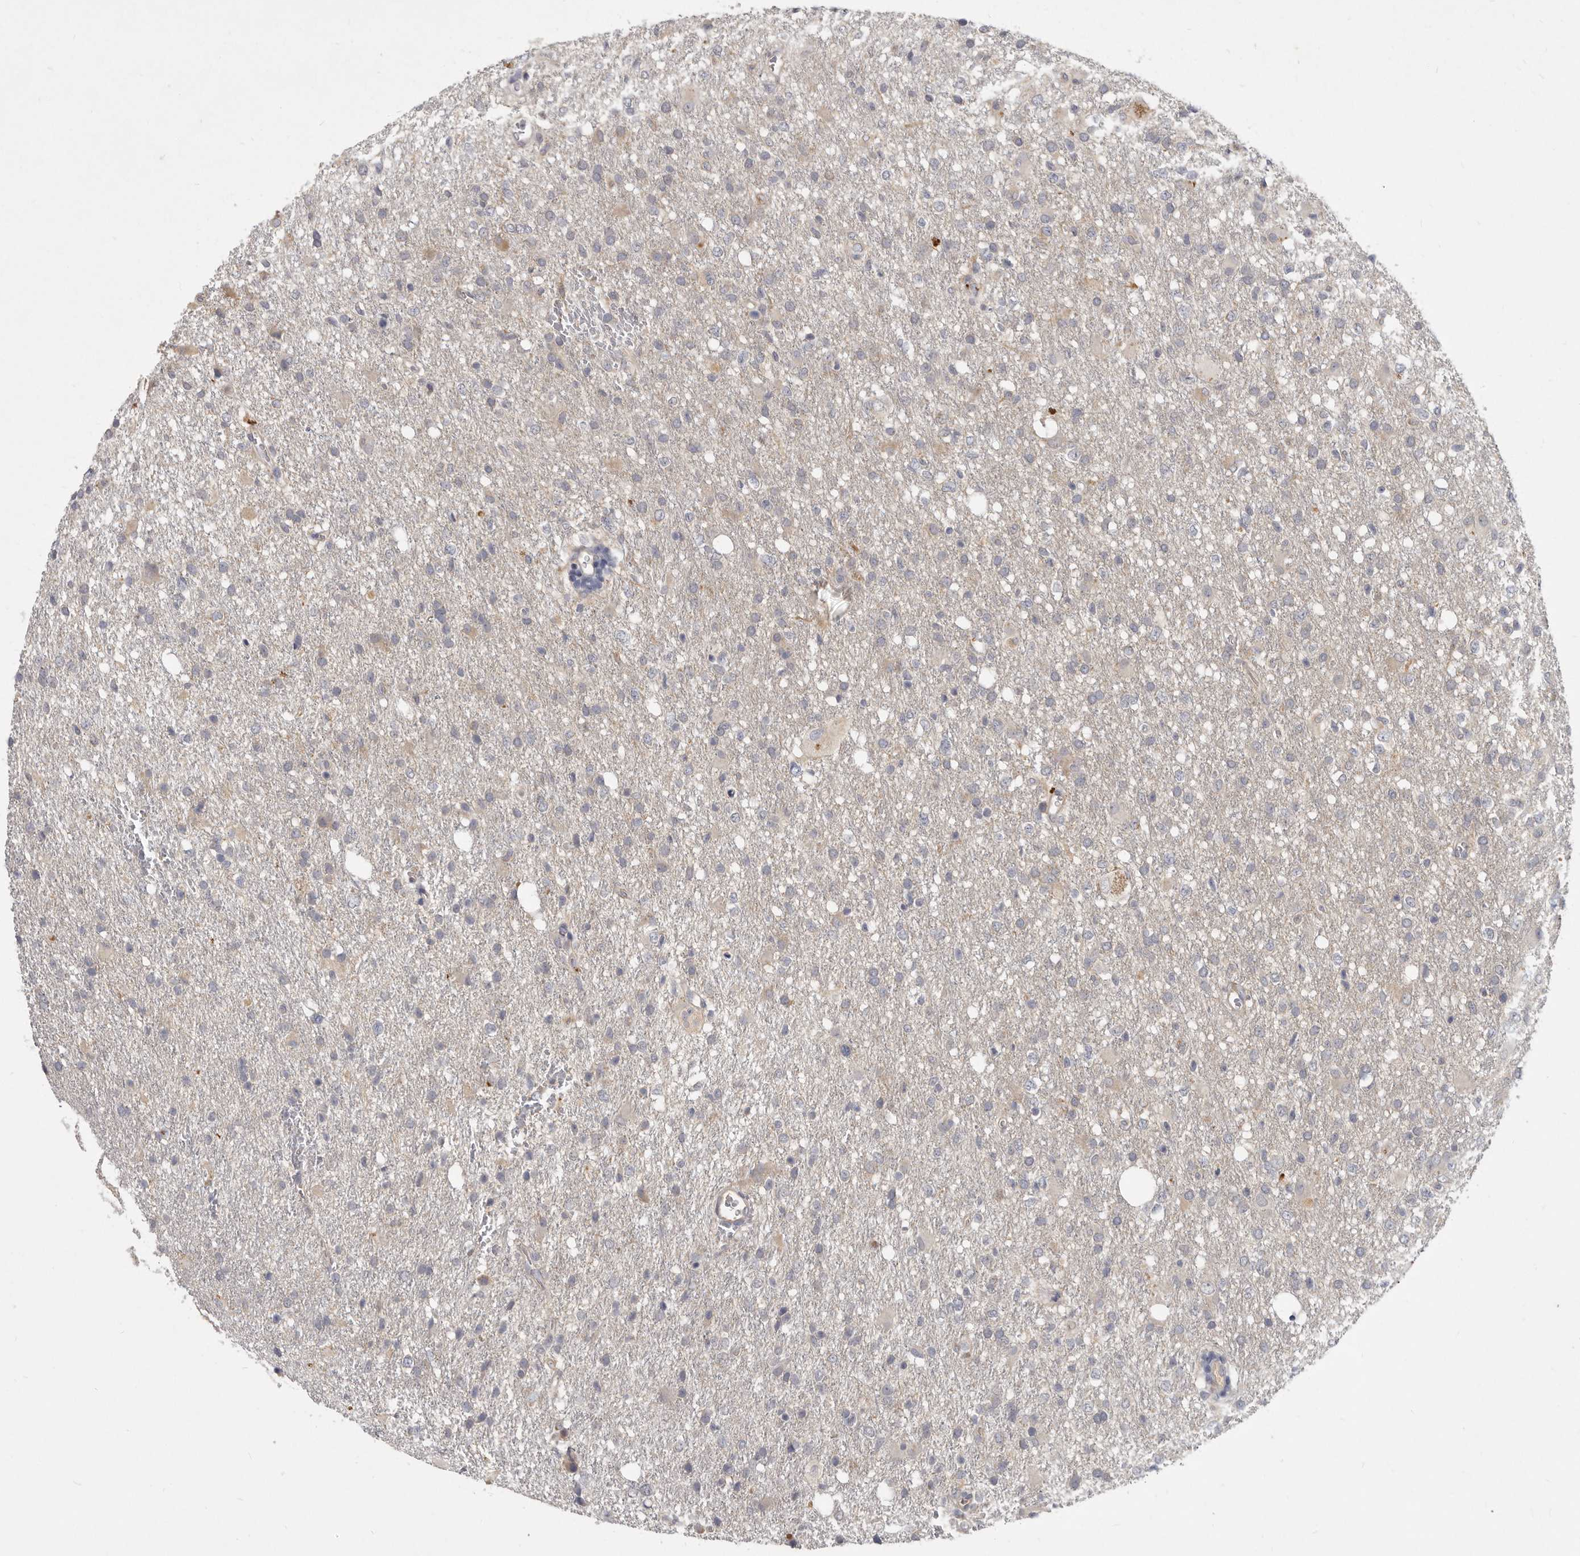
{"staining": {"intensity": "negative", "quantity": "none", "location": "none"}, "tissue": "glioma", "cell_type": "Tumor cells", "image_type": "cancer", "snomed": [{"axis": "morphology", "description": "Glioma, malignant, High grade"}, {"axis": "topography", "description": "Brain"}], "caption": "There is no significant positivity in tumor cells of glioma.", "gene": "SLC22A1", "patient": {"sex": "female", "age": 57}}